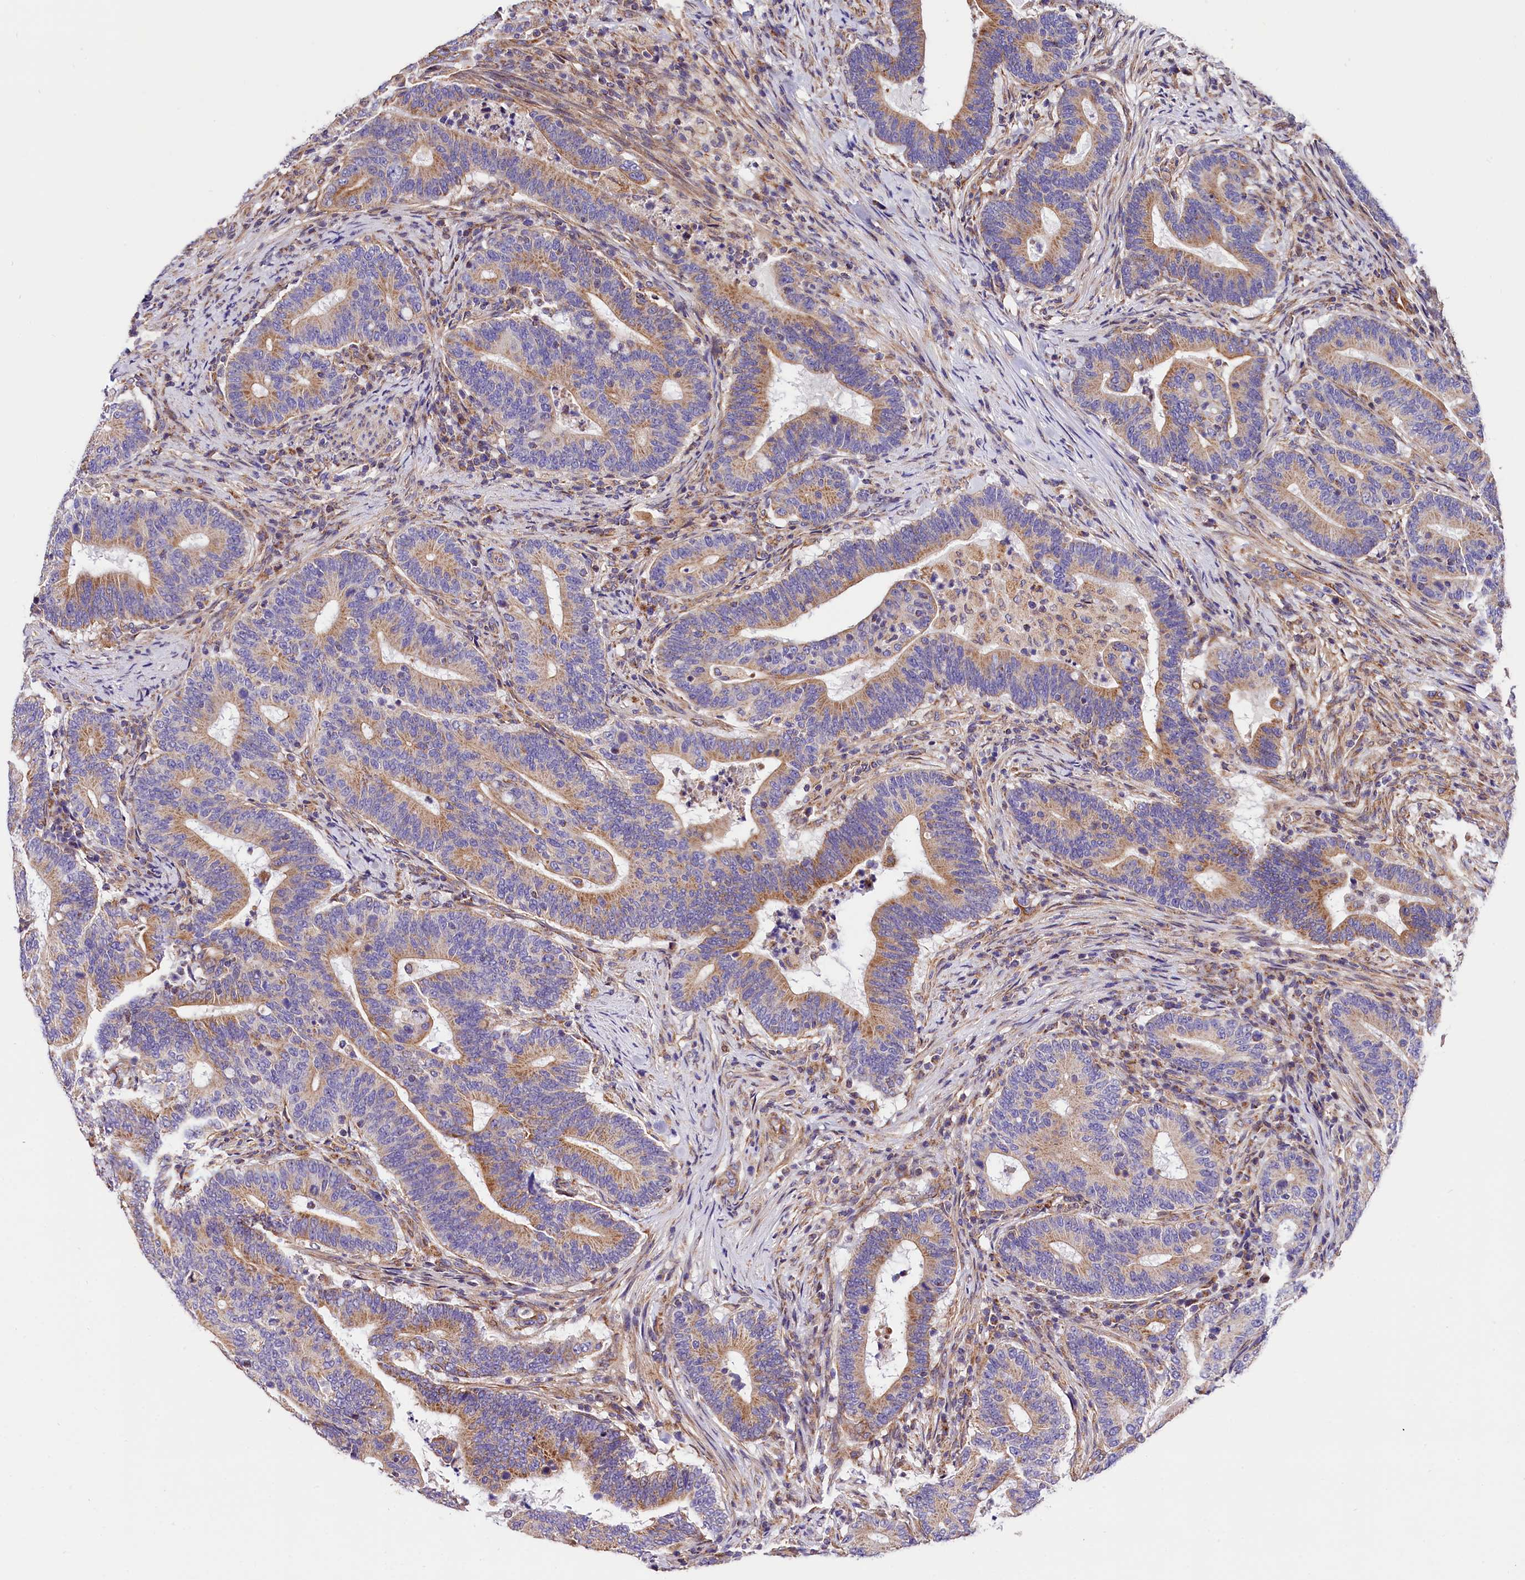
{"staining": {"intensity": "moderate", "quantity": ">75%", "location": "cytoplasmic/membranous"}, "tissue": "colorectal cancer", "cell_type": "Tumor cells", "image_type": "cancer", "snomed": [{"axis": "morphology", "description": "Adenocarcinoma, NOS"}, {"axis": "topography", "description": "Colon"}], "caption": "Brown immunohistochemical staining in adenocarcinoma (colorectal) shows moderate cytoplasmic/membranous positivity in approximately >75% of tumor cells.", "gene": "ACAA2", "patient": {"sex": "female", "age": 66}}